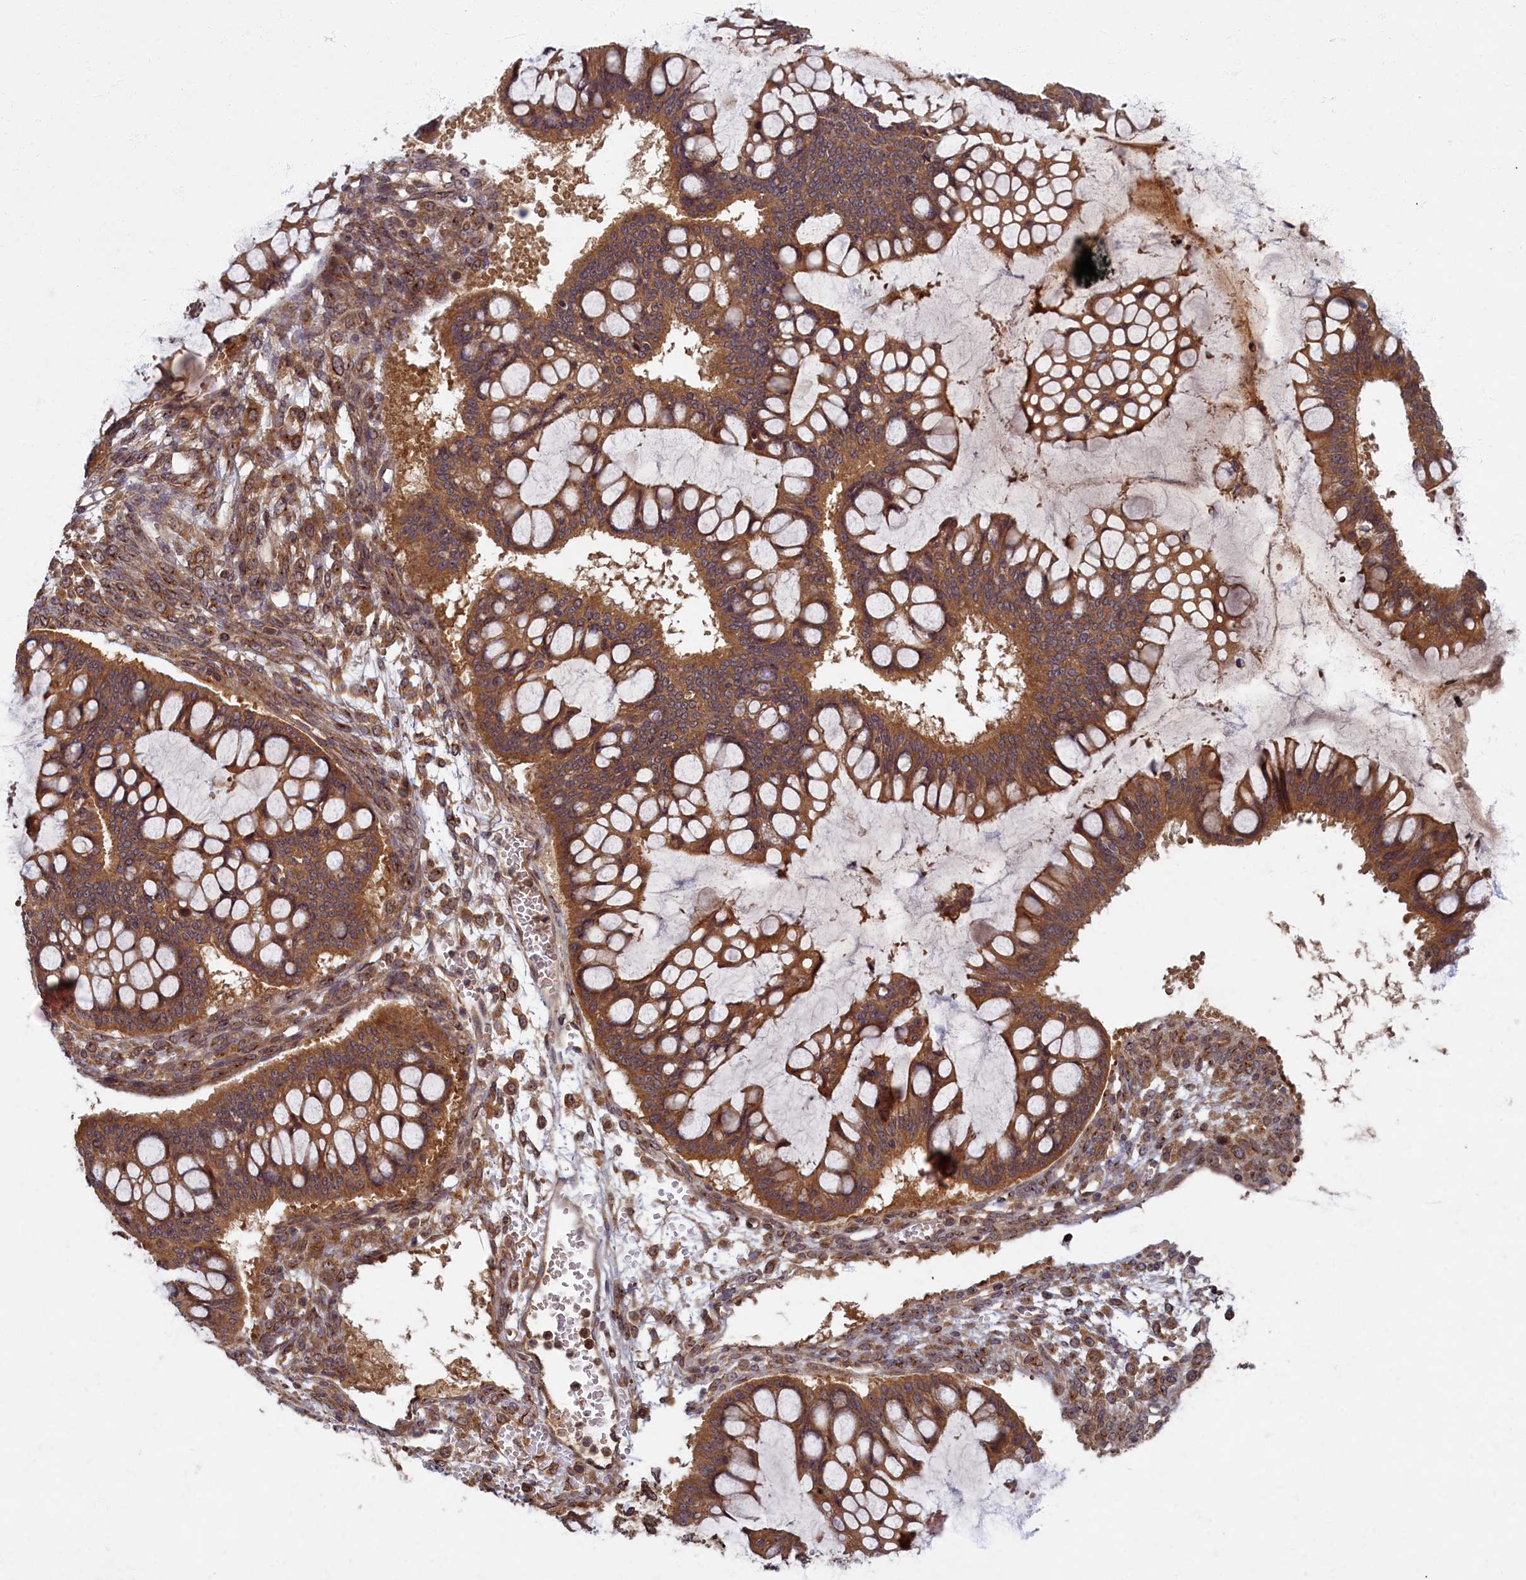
{"staining": {"intensity": "strong", "quantity": ">75%", "location": "cytoplasmic/membranous"}, "tissue": "ovarian cancer", "cell_type": "Tumor cells", "image_type": "cancer", "snomed": [{"axis": "morphology", "description": "Cystadenocarcinoma, mucinous, NOS"}, {"axis": "topography", "description": "Ovary"}], "caption": "IHC staining of ovarian cancer (mucinous cystadenocarcinoma), which displays high levels of strong cytoplasmic/membranous staining in approximately >75% of tumor cells indicating strong cytoplasmic/membranous protein positivity. The staining was performed using DAB (3,3'-diaminobenzidine) (brown) for protein detection and nuclei were counterstained in hematoxylin (blue).", "gene": "BICD1", "patient": {"sex": "female", "age": 73}}